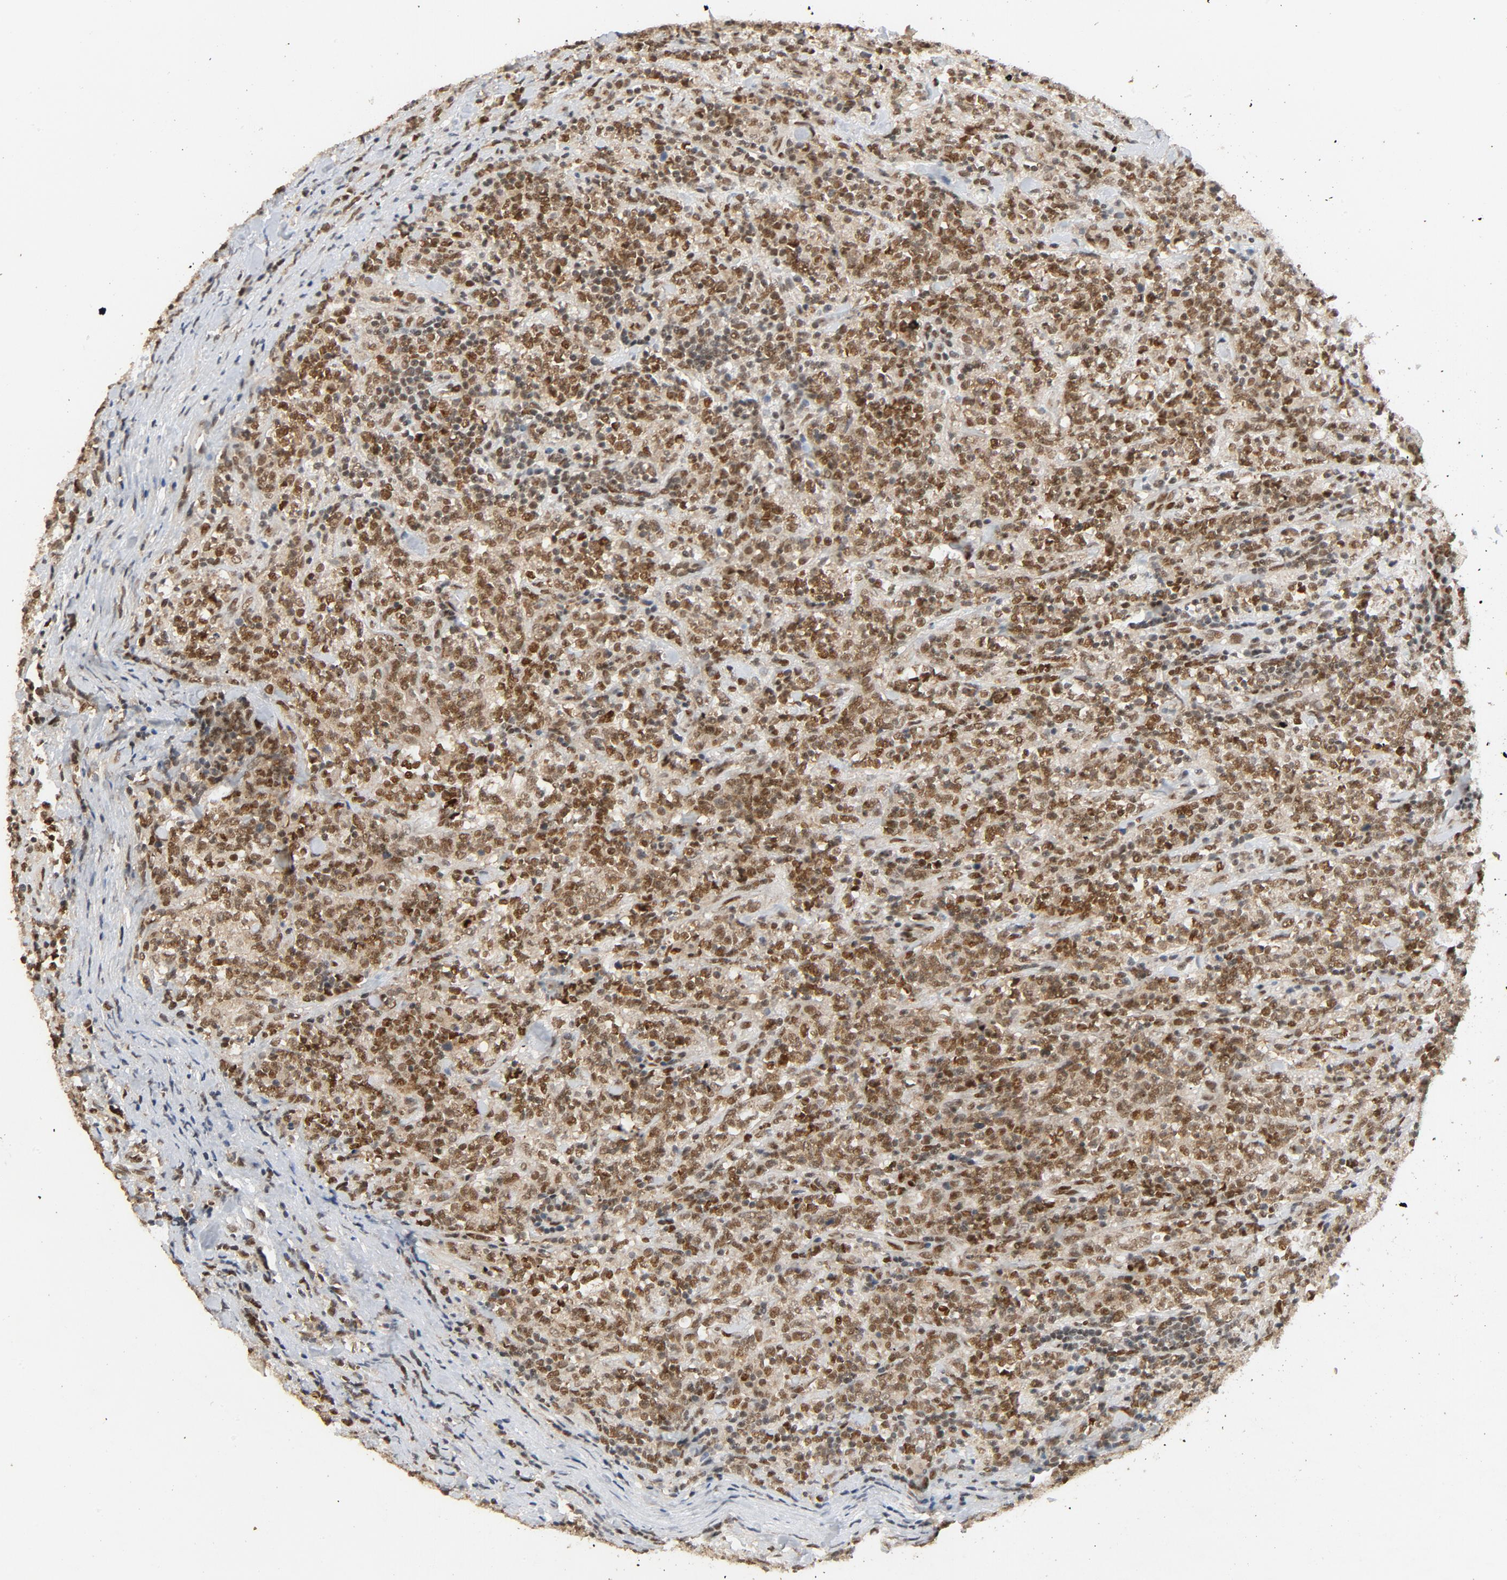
{"staining": {"intensity": "strong", "quantity": ">75%", "location": "nuclear"}, "tissue": "lymphoma", "cell_type": "Tumor cells", "image_type": "cancer", "snomed": [{"axis": "morphology", "description": "Malignant lymphoma, non-Hodgkin's type, High grade"}, {"axis": "topography", "description": "Soft tissue"}], "caption": "High-grade malignant lymphoma, non-Hodgkin's type stained for a protein (brown) exhibits strong nuclear positive staining in approximately >75% of tumor cells.", "gene": "SMARCD1", "patient": {"sex": "male", "age": 18}}